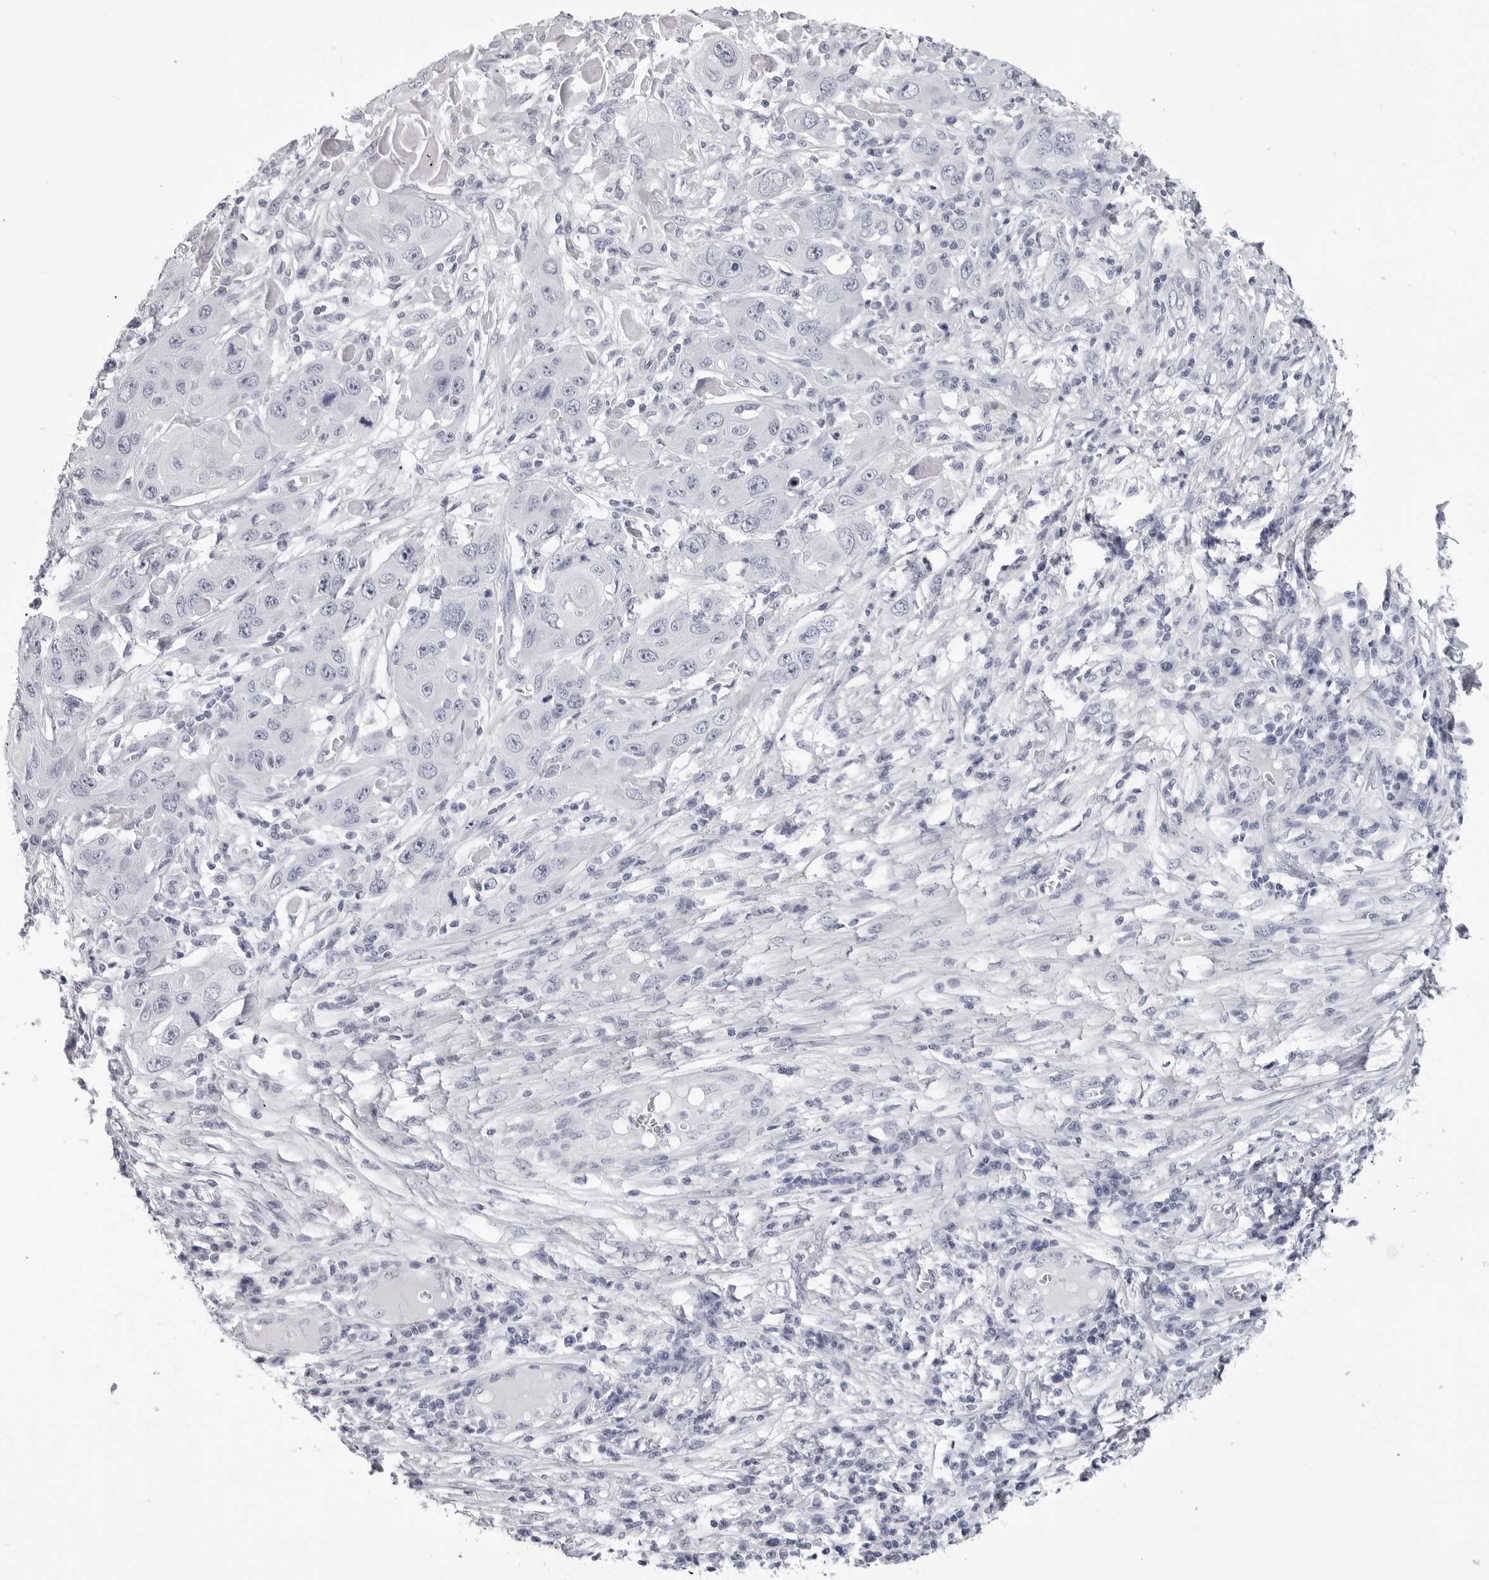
{"staining": {"intensity": "negative", "quantity": "none", "location": "none"}, "tissue": "skin cancer", "cell_type": "Tumor cells", "image_type": "cancer", "snomed": [{"axis": "morphology", "description": "Squamous cell carcinoma, NOS"}, {"axis": "topography", "description": "Skin"}], "caption": "High power microscopy photomicrograph of an immunohistochemistry (IHC) image of skin squamous cell carcinoma, revealing no significant expression in tumor cells.", "gene": "LGALS4", "patient": {"sex": "male", "age": 55}}